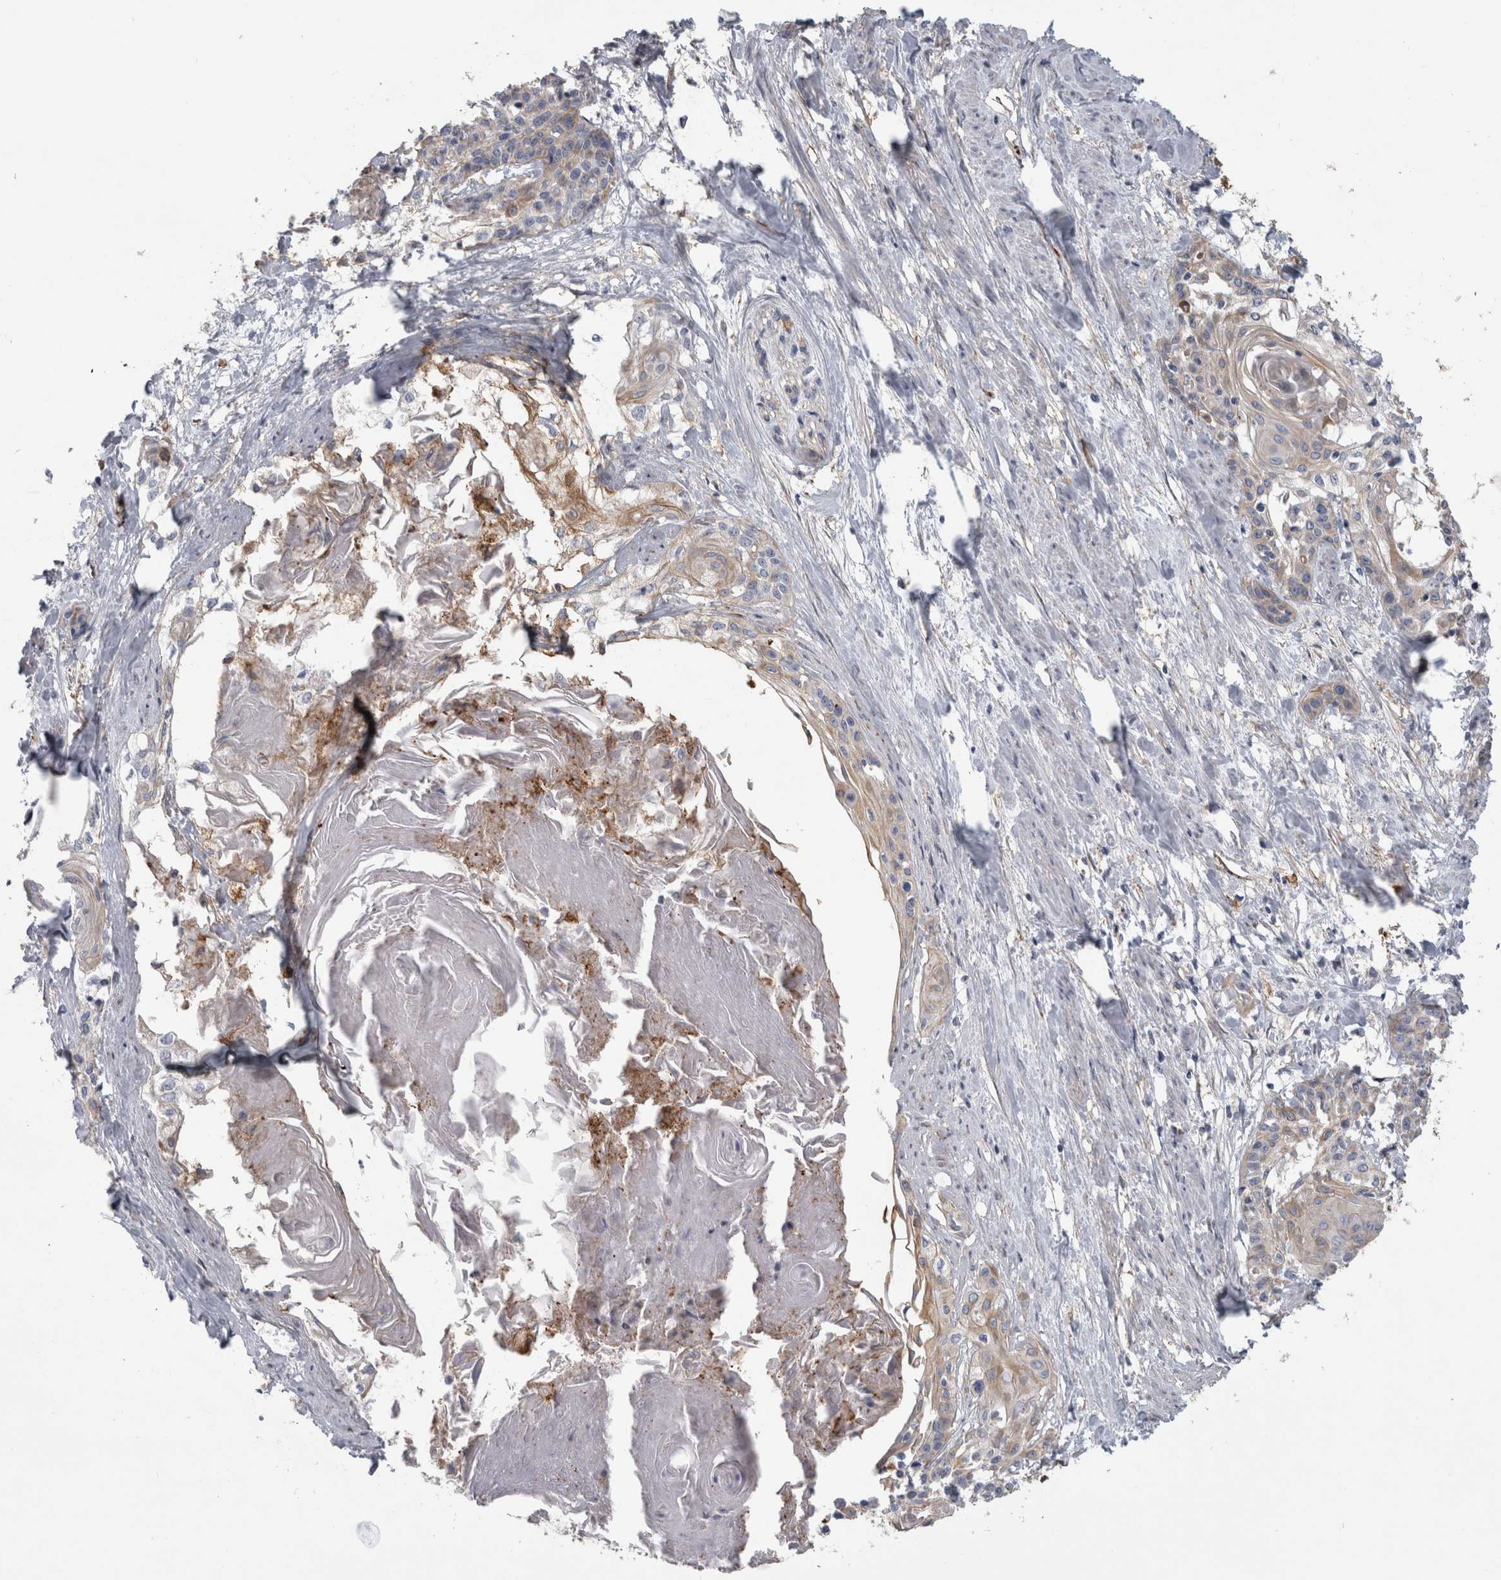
{"staining": {"intensity": "weak", "quantity": "25%-75%", "location": "cytoplasmic/membranous"}, "tissue": "cervical cancer", "cell_type": "Tumor cells", "image_type": "cancer", "snomed": [{"axis": "morphology", "description": "Squamous cell carcinoma, NOS"}, {"axis": "topography", "description": "Cervix"}], "caption": "A low amount of weak cytoplasmic/membranous expression is identified in approximately 25%-75% of tumor cells in cervical squamous cell carcinoma tissue.", "gene": "DNAJC24", "patient": {"sex": "female", "age": 57}}